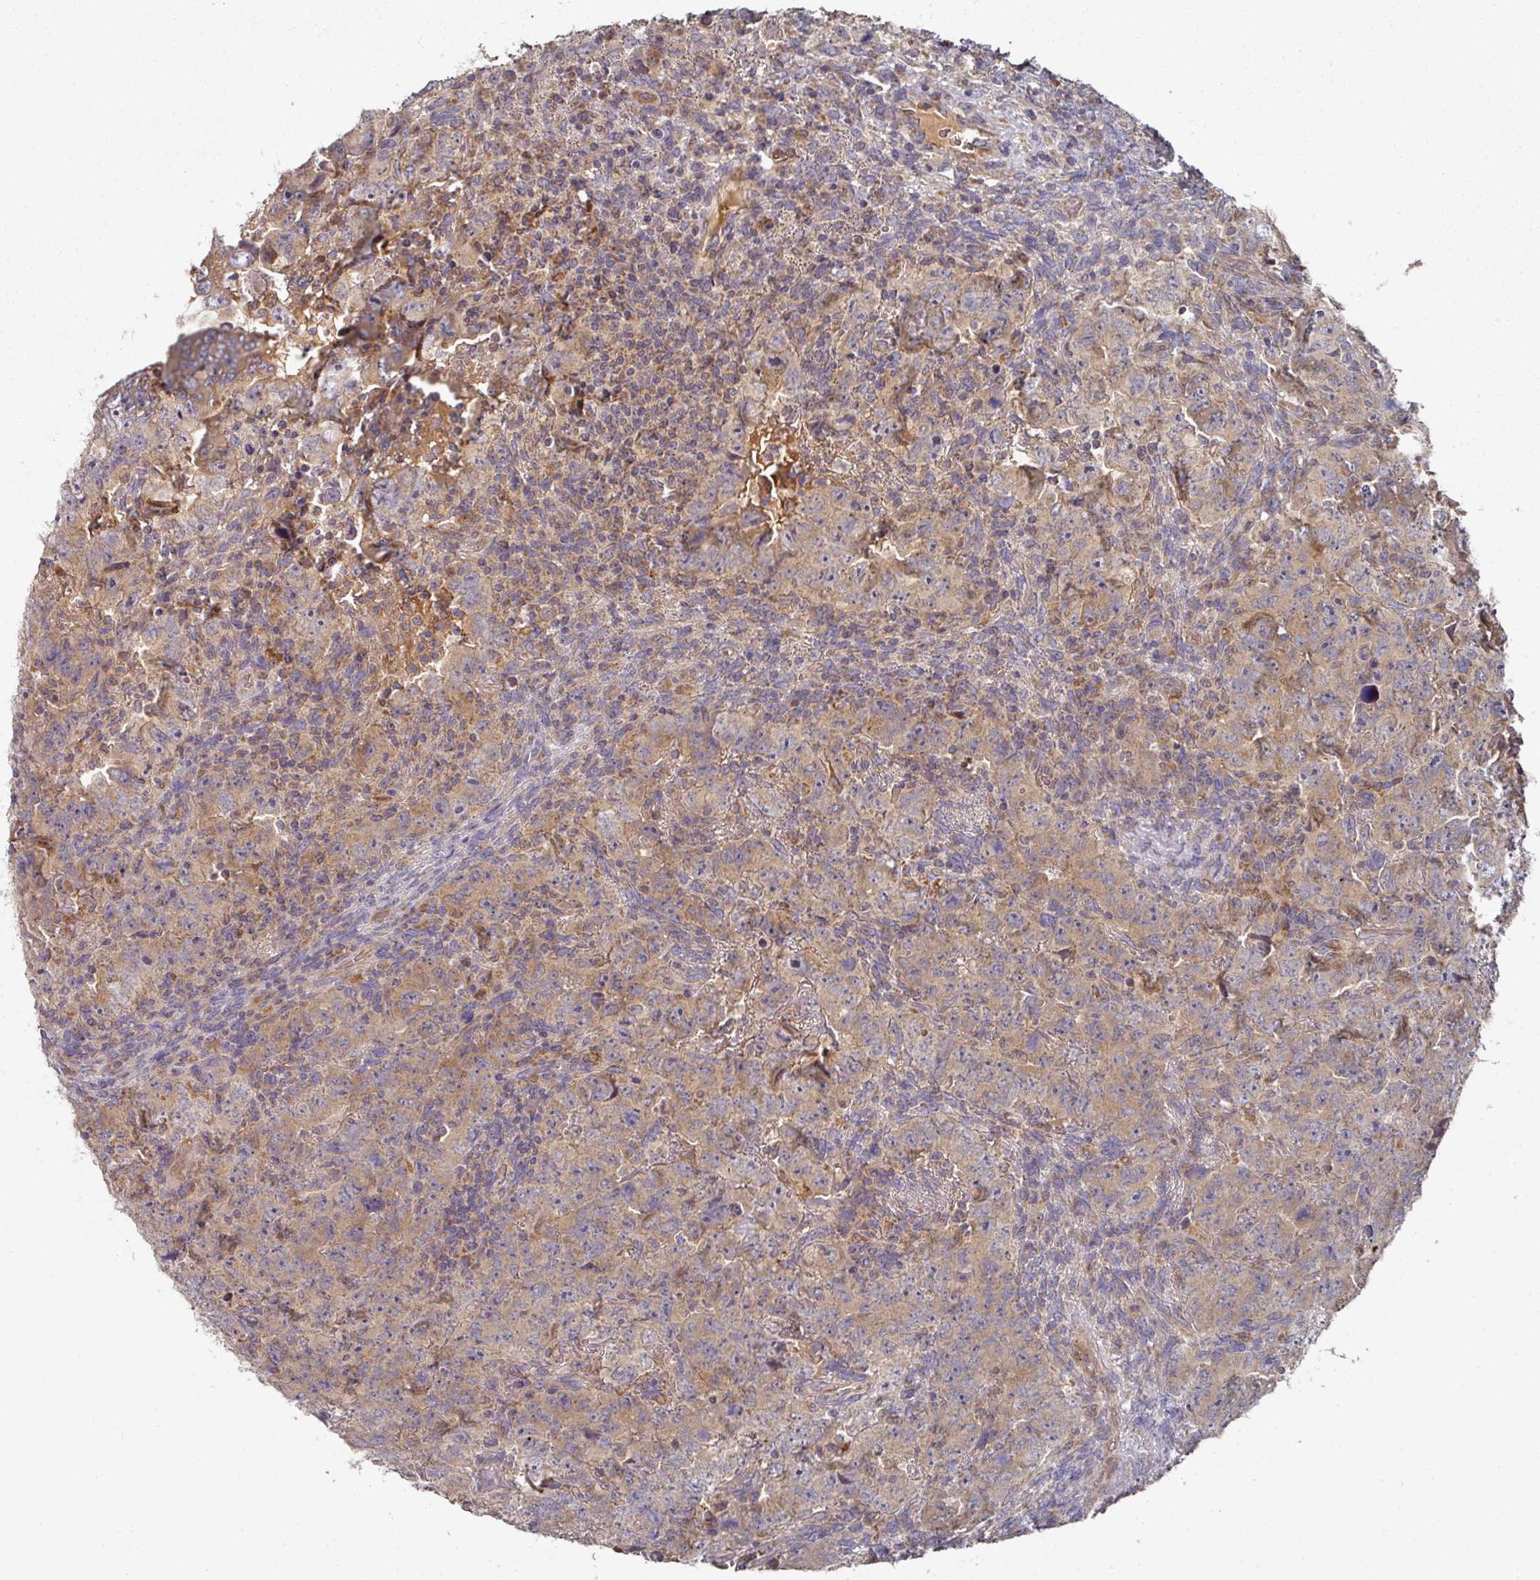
{"staining": {"intensity": "weak", "quantity": ">75%", "location": "cytoplasmic/membranous"}, "tissue": "testis cancer", "cell_type": "Tumor cells", "image_type": "cancer", "snomed": [{"axis": "morphology", "description": "Carcinoma, Embryonal, NOS"}, {"axis": "topography", "description": "Testis"}], "caption": "Weak cytoplasmic/membranous positivity is identified in about >75% of tumor cells in testis embryonal carcinoma.", "gene": "DNAJC7", "patient": {"sex": "male", "age": 24}}